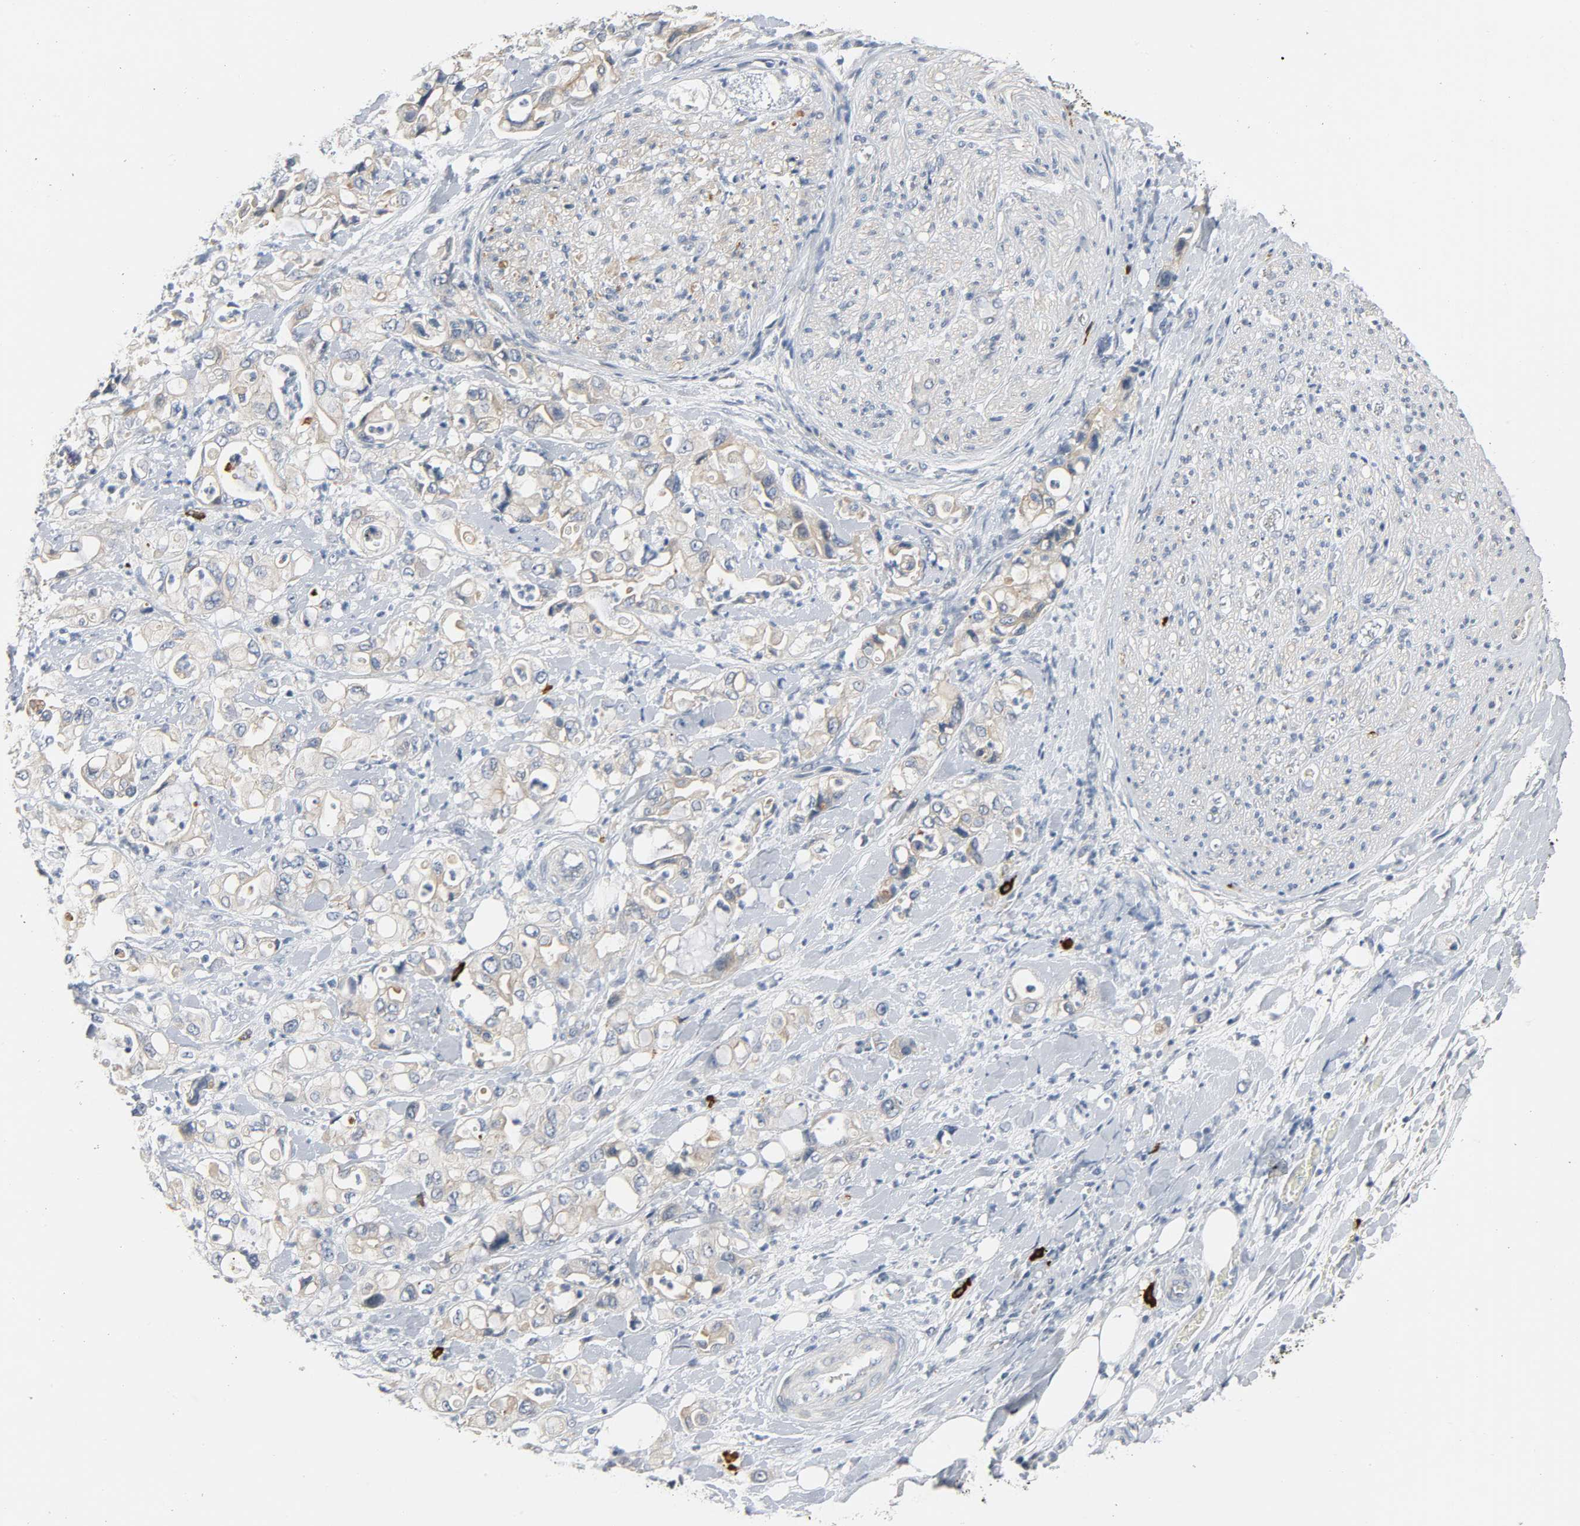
{"staining": {"intensity": "weak", "quantity": ">75%", "location": "cytoplasmic/membranous"}, "tissue": "pancreatic cancer", "cell_type": "Tumor cells", "image_type": "cancer", "snomed": [{"axis": "morphology", "description": "Adenocarcinoma, NOS"}, {"axis": "topography", "description": "Pancreas"}], "caption": "DAB immunohistochemical staining of pancreatic adenocarcinoma shows weak cytoplasmic/membranous protein staining in approximately >75% of tumor cells.", "gene": "LIMCH1", "patient": {"sex": "male", "age": 70}}